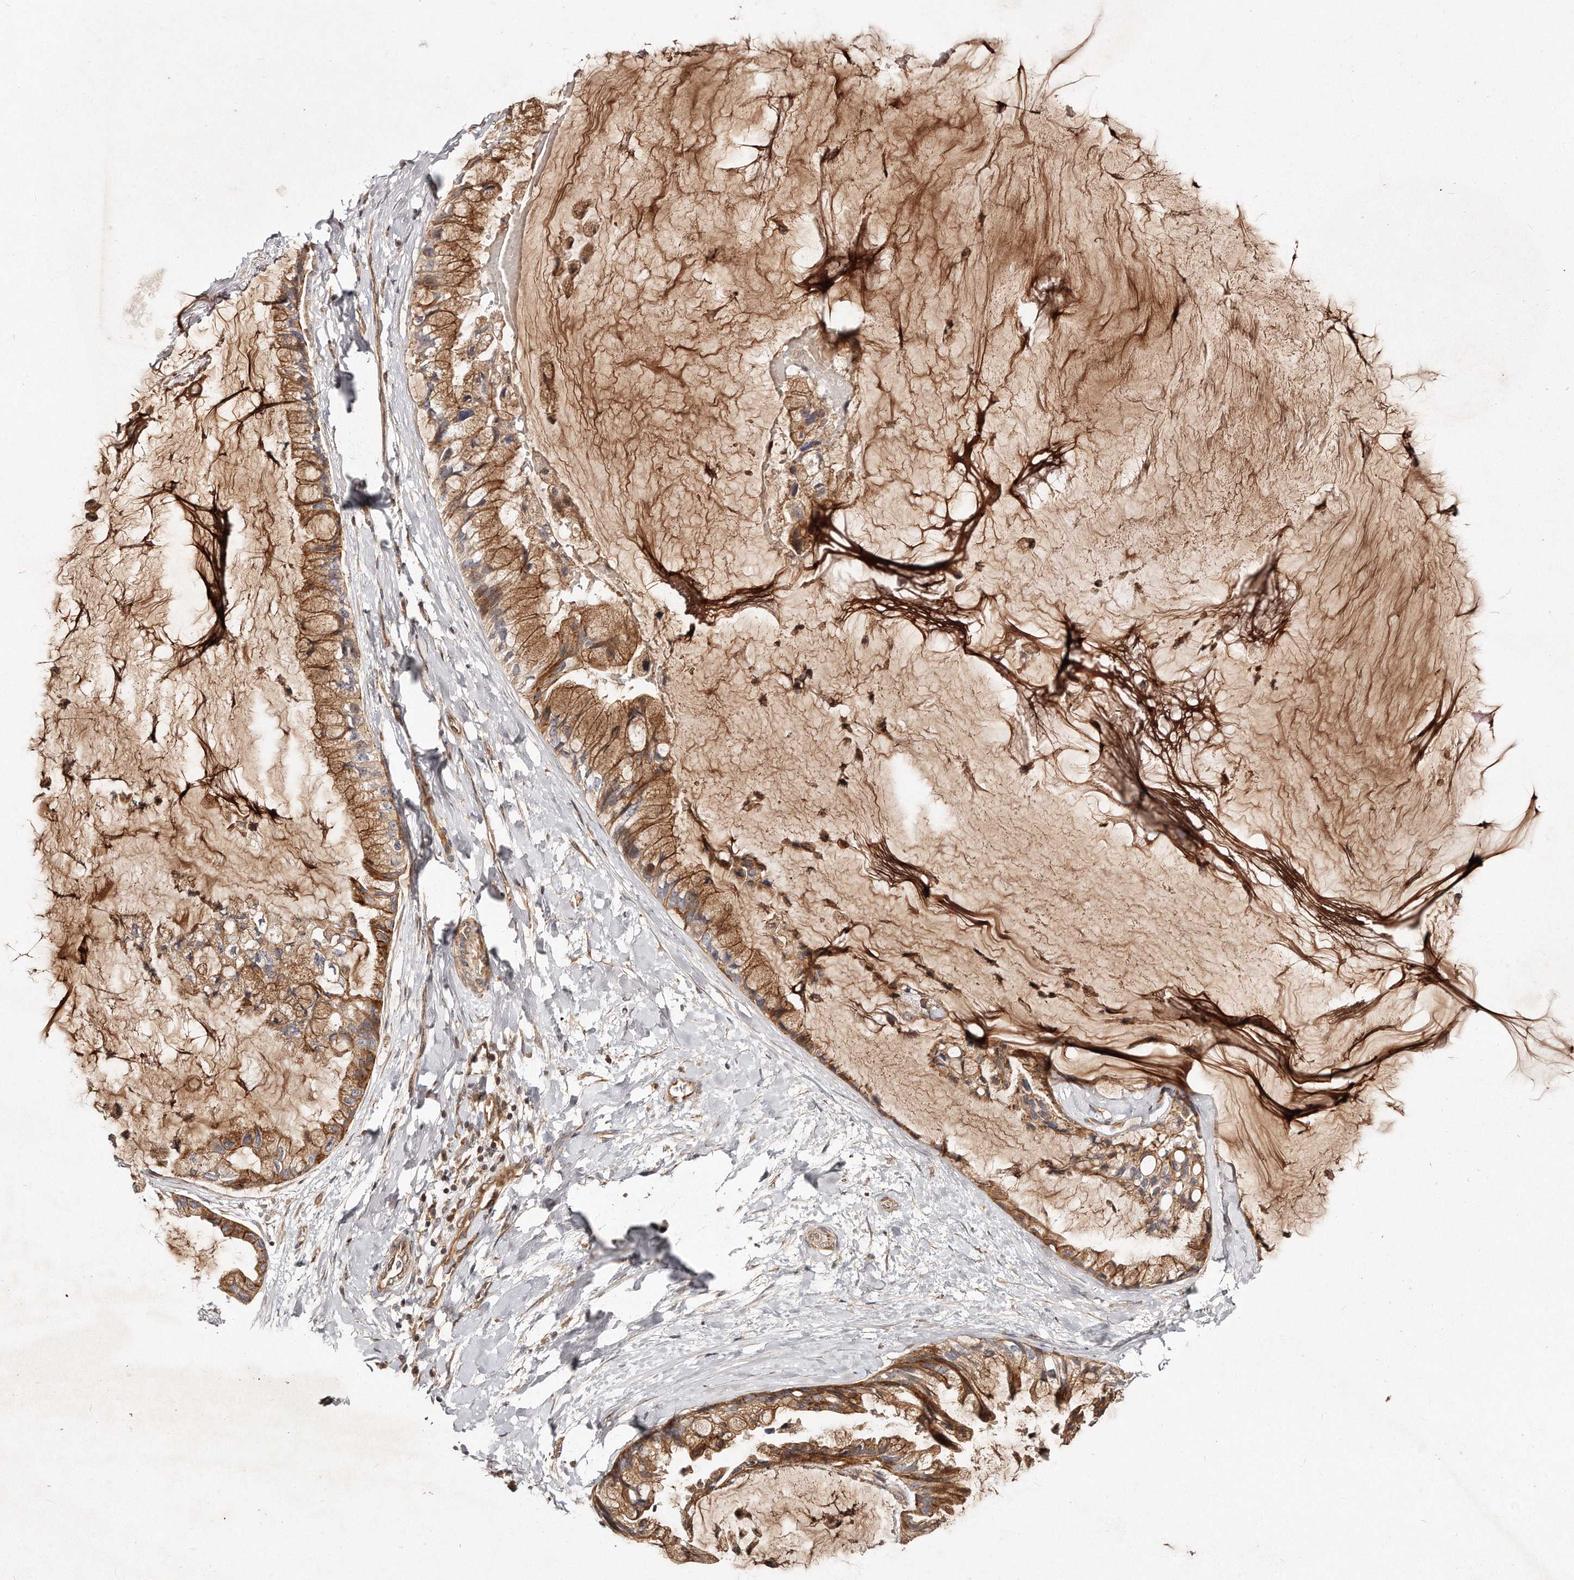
{"staining": {"intensity": "moderate", "quantity": ">75%", "location": "cytoplasmic/membranous"}, "tissue": "ovarian cancer", "cell_type": "Tumor cells", "image_type": "cancer", "snomed": [{"axis": "morphology", "description": "Cystadenocarcinoma, mucinous, NOS"}, {"axis": "topography", "description": "Ovary"}], "caption": "Tumor cells reveal medium levels of moderate cytoplasmic/membranous expression in about >75% of cells in ovarian mucinous cystadenocarcinoma.", "gene": "GBP4", "patient": {"sex": "female", "age": 39}}